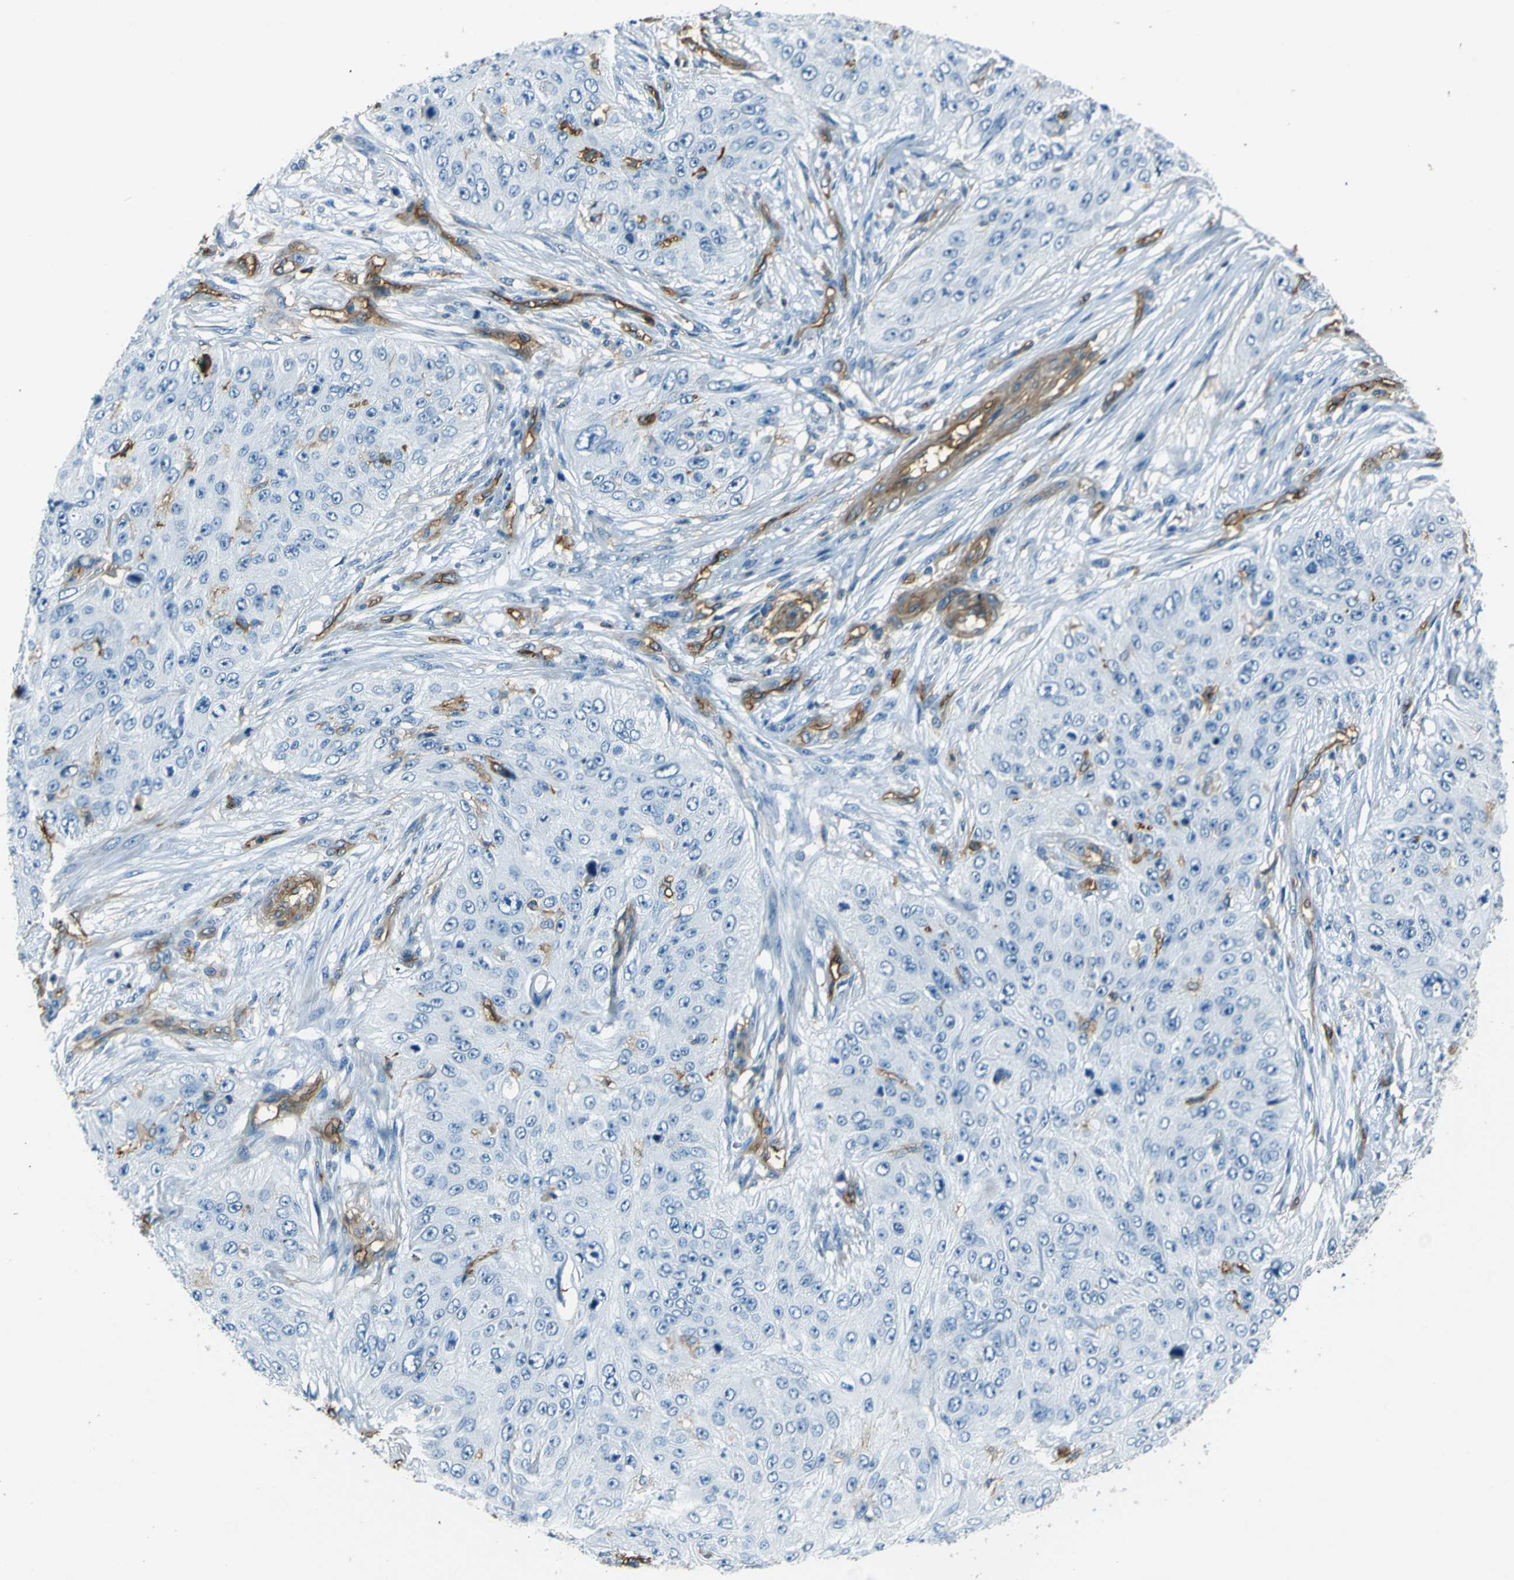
{"staining": {"intensity": "negative", "quantity": "none", "location": "none"}, "tissue": "skin cancer", "cell_type": "Tumor cells", "image_type": "cancer", "snomed": [{"axis": "morphology", "description": "Squamous cell carcinoma, NOS"}, {"axis": "topography", "description": "Skin"}], "caption": "The micrograph reveals no staining of tumor cells in skin cancer.", "gene": "ENTPD1", "patient": {"sex": "female", "age": 80}}